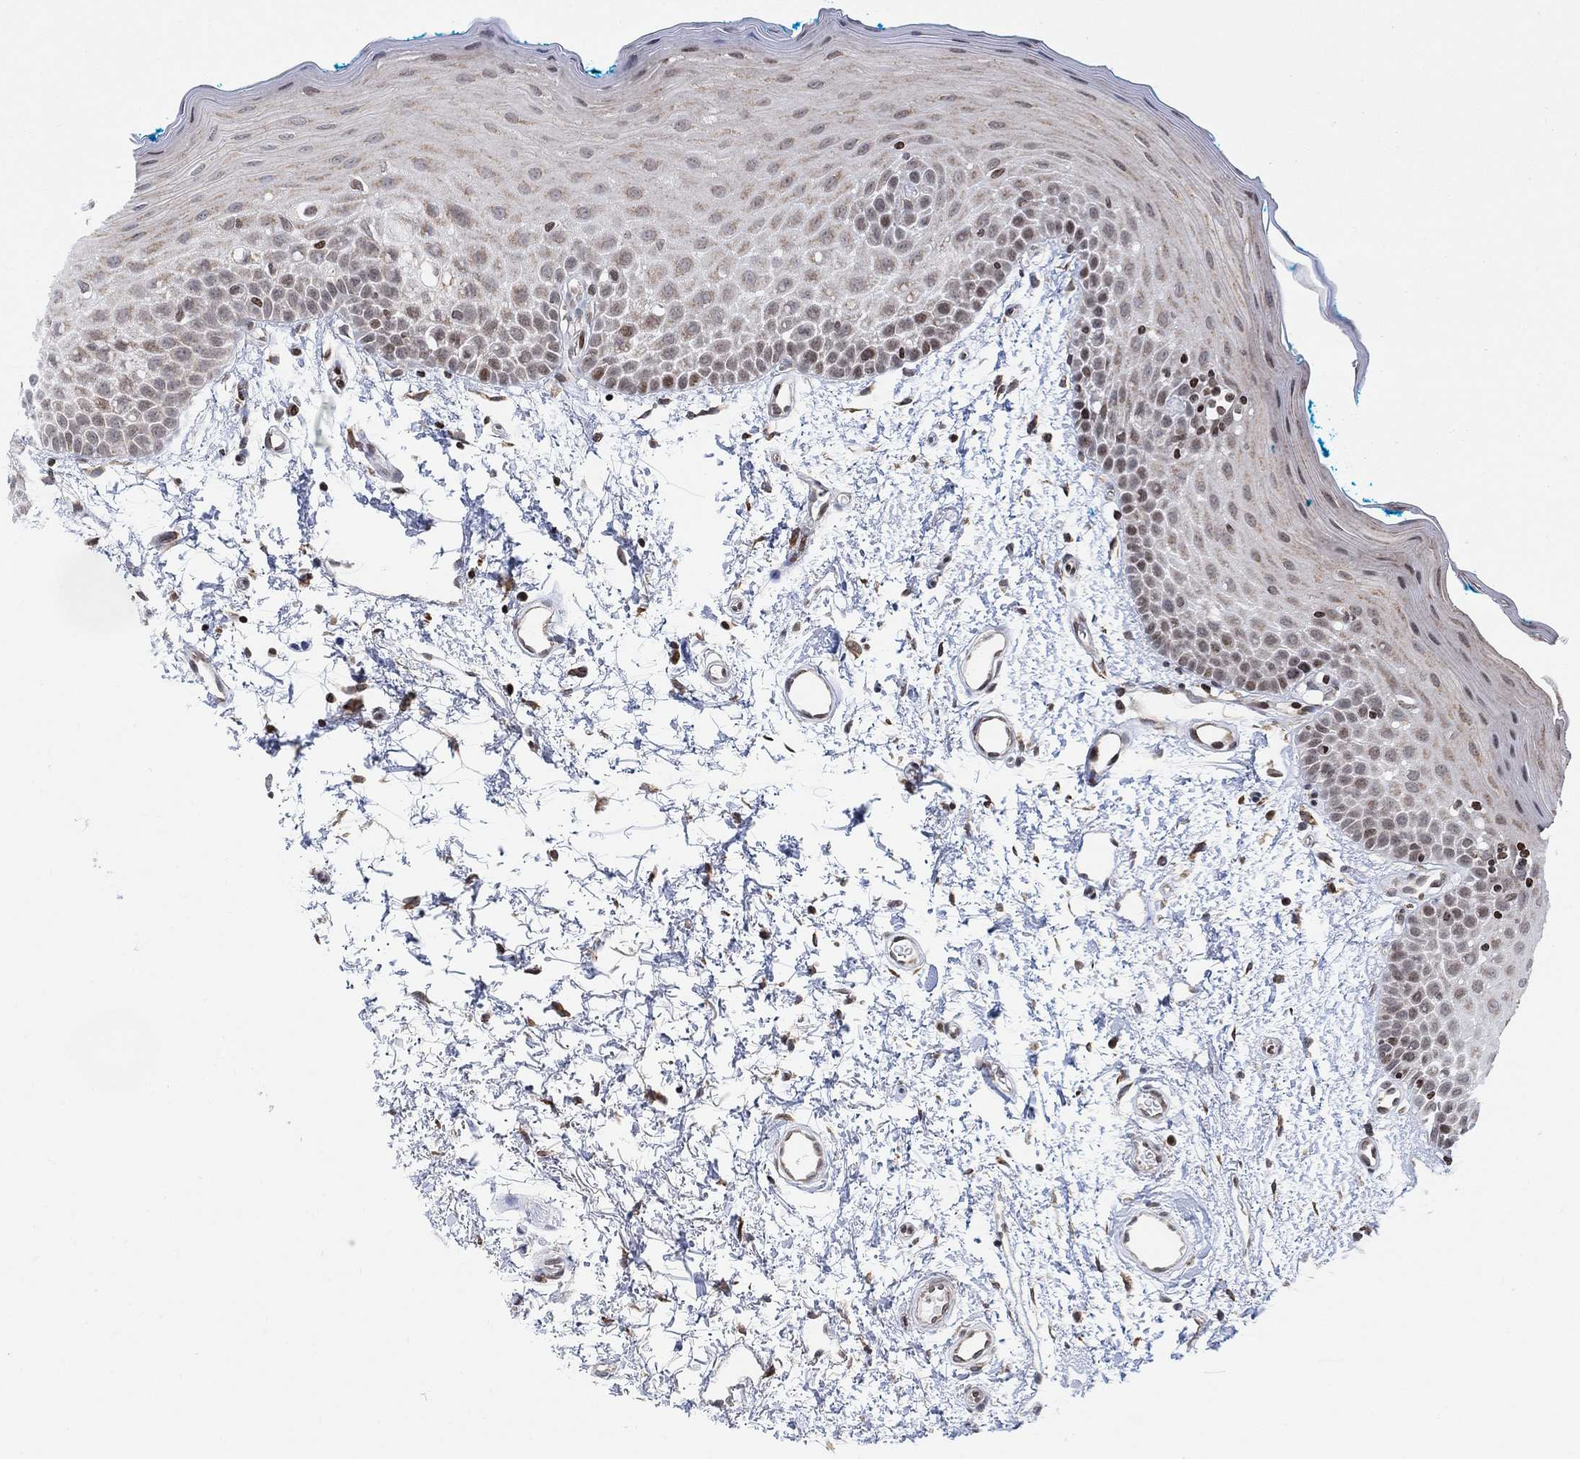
{"staining": {"intensity": "moderate", "quantity": "<25%", "location": "nuclear"}, "tissue": "oral mucosa", "cell_type": "Squamous epithelial cells", "image_type": "normal", "snomed": [{"axis": "morphology", "description": "Normal tissue, NOS"}, {"axis": "morphology", "description": "Squamous cell carcinoma, NOS"}, {"axis": "topography", "description": "Oral tissue"}, {"axis": "topography", "description": "Head-Neck"}], "caption": "Moderate nuclear protein positivity is present in about <25% of squamous epithelial cells in oral mucosa.", "gene": "ABHD14A", "patient": {"sex": "female", "age": 75}}